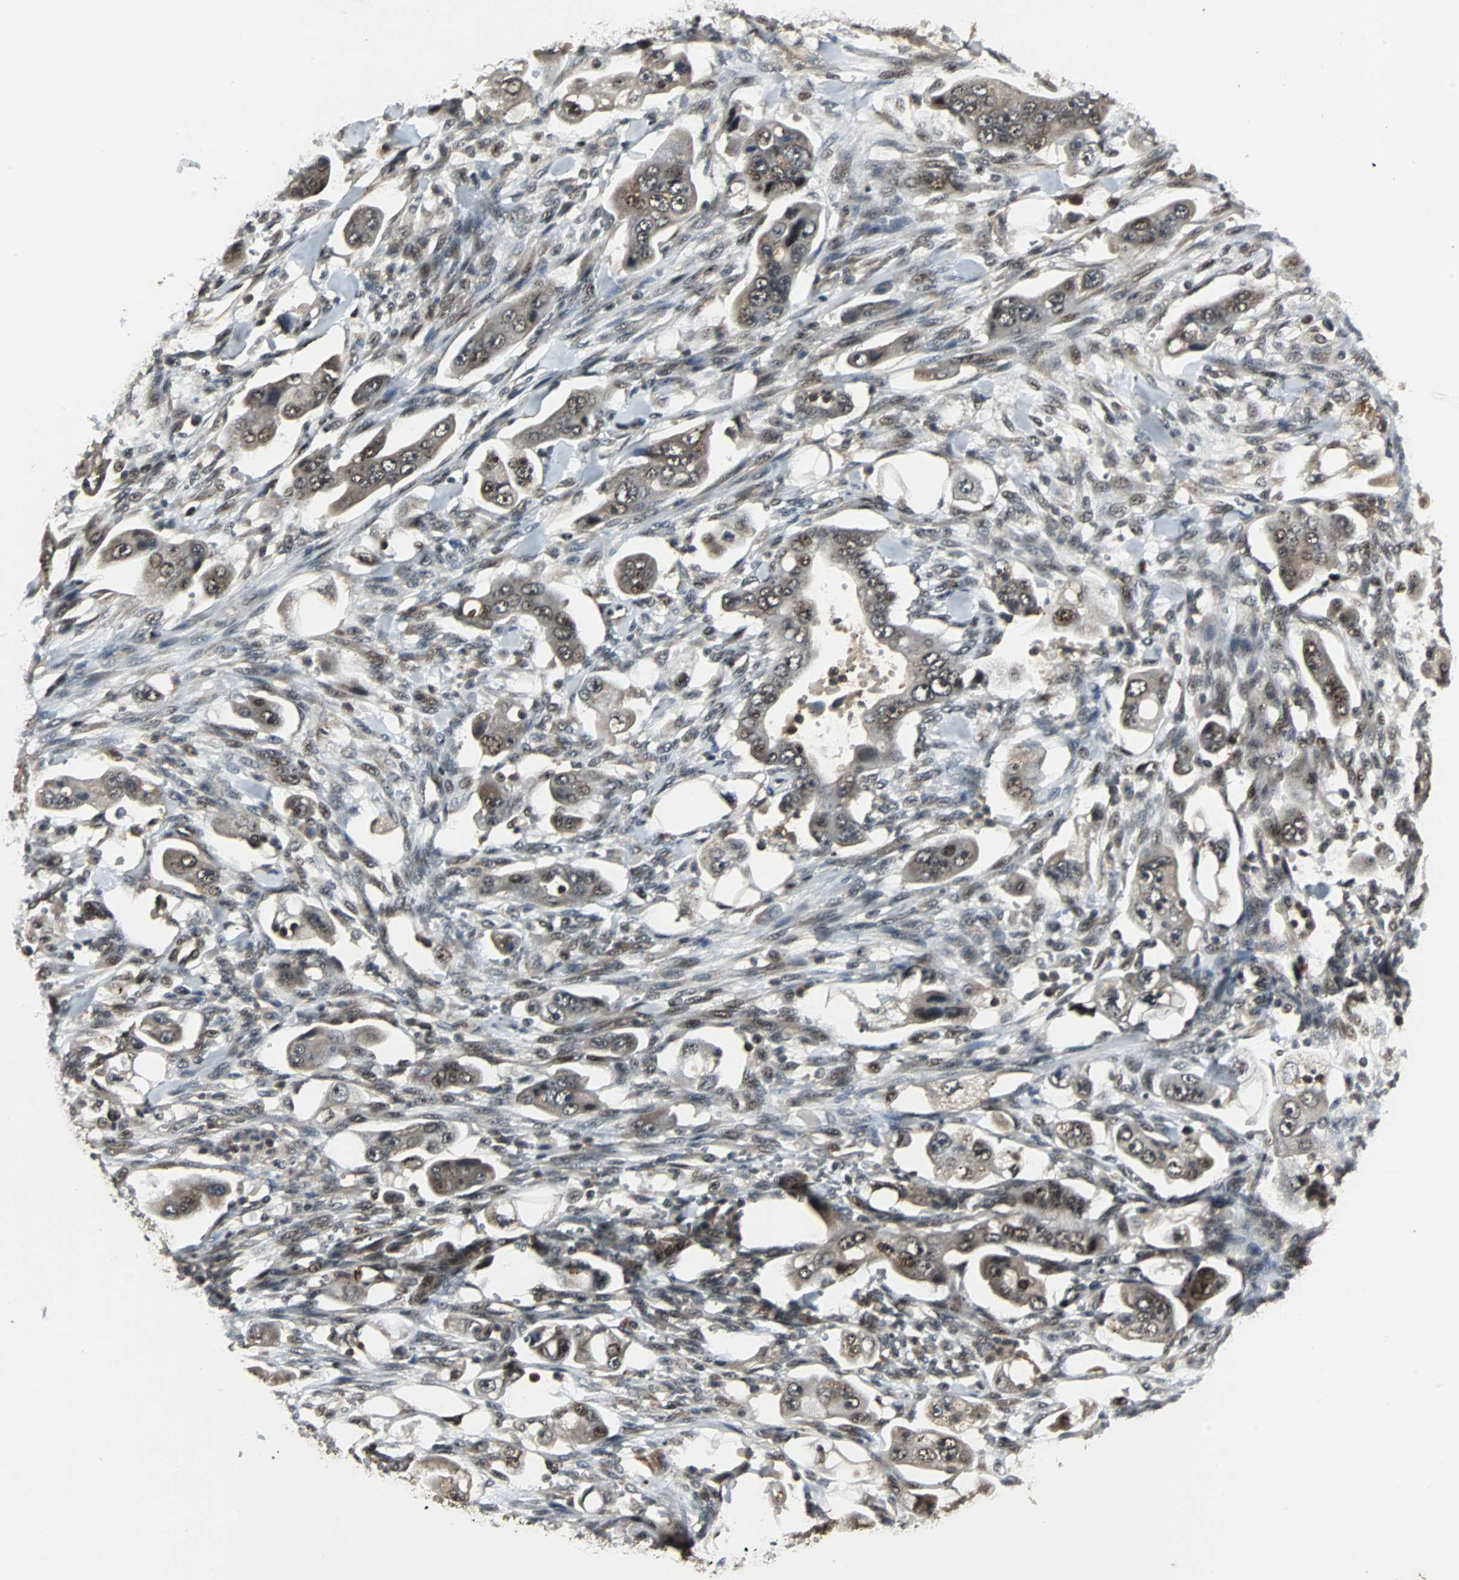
{"staining": {"intensity": "moderate", "quantity": "25%-75%", "location": "cytoplasmic/membranous,nuclear"}, "tissue": "stomach cancer", "cell_type": "Tumor cells", "image_type": "cancer", "snomed": [{"axis": "morphology", "description": "Adenocarcinoma, NOS"}, {"axis": "topography", "description": "Stomach"}], "caption": "A brown stain highlights moderate cytoplasmic/membranous and nuclear expression of a protein in human adenocarcinoma (stomach) tumor cells.", "gene": "MED4", "patient": {"sex": "male", "age": 62}}